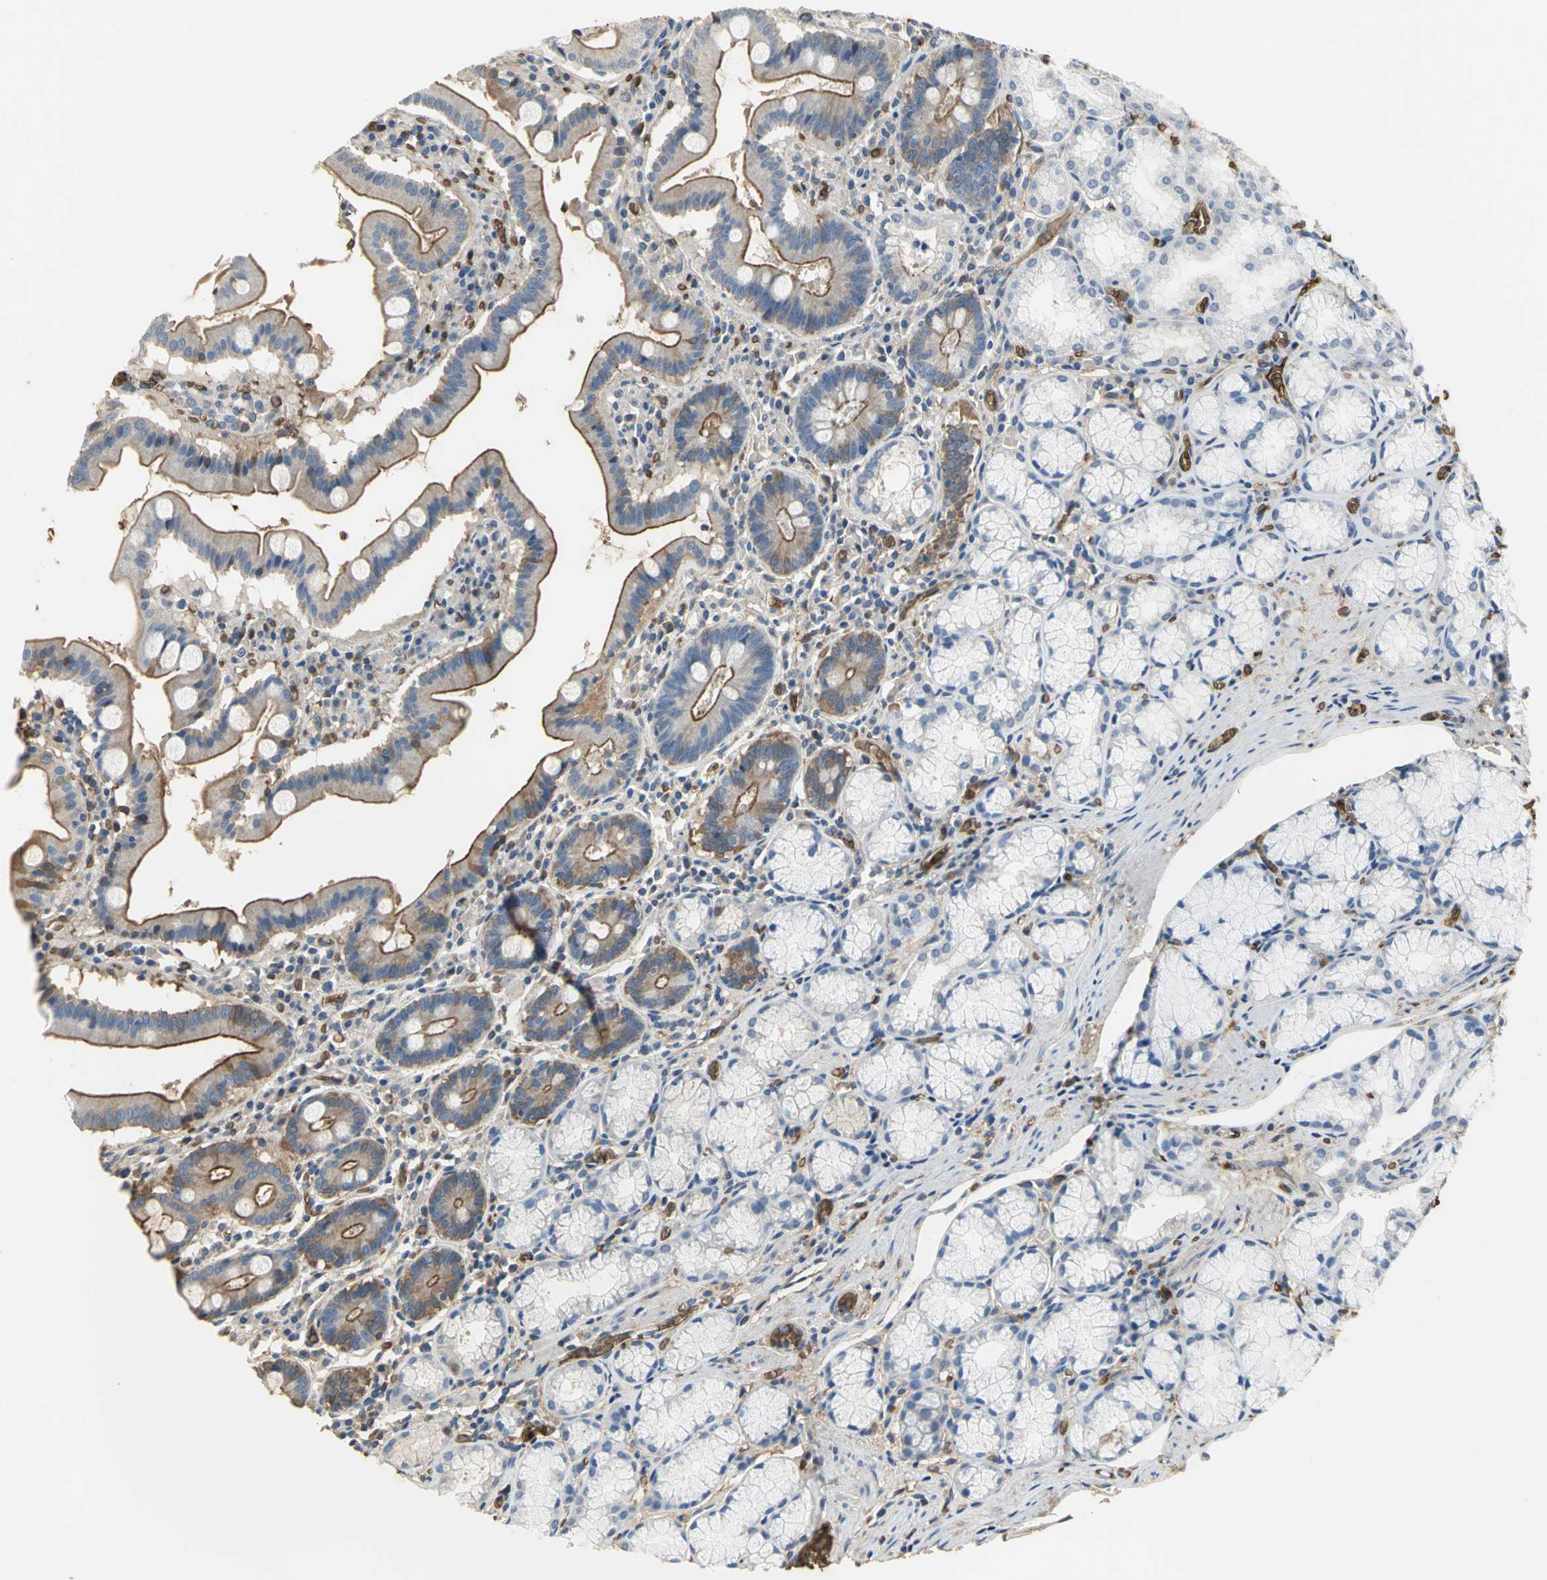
{"staining": {"intensity": "moderate", "quantity": ">75%", "location": "cytoplasmic/membranous"}, "tissue": "stomach", "cell_type": "Glandular cells", "image_type": "normal", "snomed": [{"axis": "morphology", "description": "Normal tissue, NOS"}, {"axis": "topography", "description": "Stomach, lower"}], "caption": "A photomicrograph showing moderate cytoplasmic/membranous expression in about >75% of glandular cells in unremarkable stomach, as visualized by brown immunohistochemical staining.", "gene": "TREM1", "patient": {"sex": "male", "age": 56}}